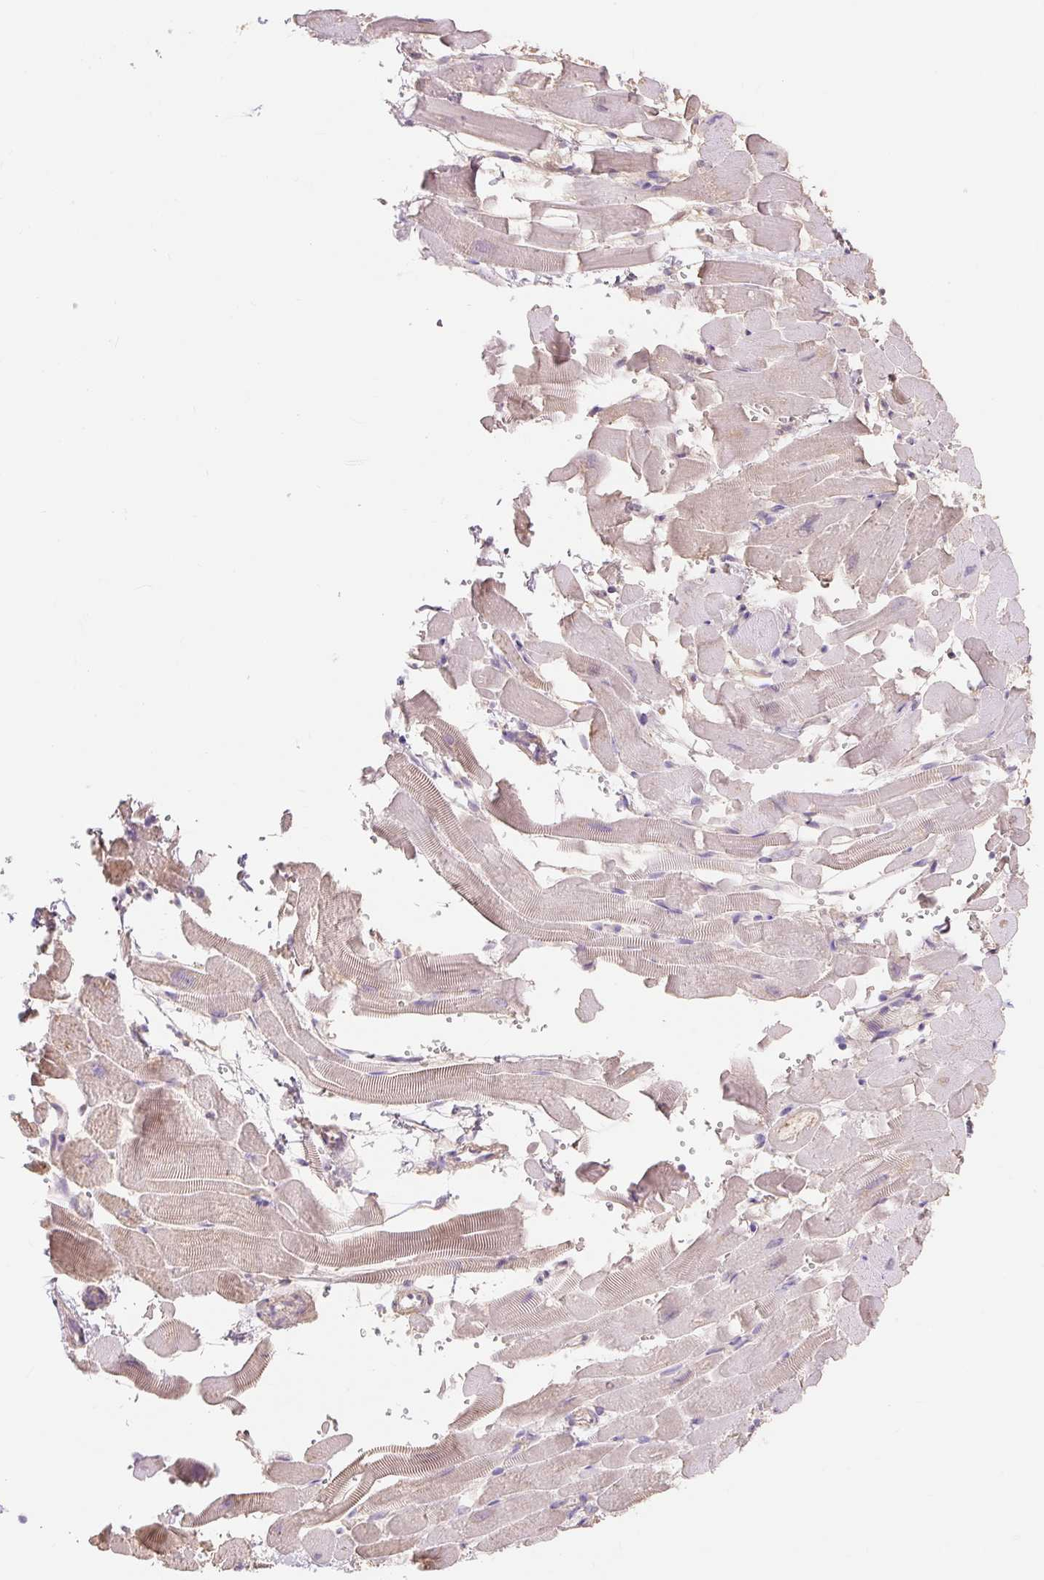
{"staining": {"intensity": "weak", "quantity": ">75%", "location": "cytoplasmic/membranous"}, "tissue": "heart muscle", "cell_type": "Cardiomyocytes", "image_type": "normal", "snomed": [{"axis": "morphology", "description": "Normal tissue, NOS"}, {"axis": "topography", "description": "Heart"}], "caption": "The image exhibits staining of benign heart muscle, revealing weak cytoplasmic/membranous protein expression (brown color) within cardiomyocytes. The staining was performed using DAB, with brown indicating positive protein expression. Nuclei are stained blue with hematoxylin.", "gene": "DHX35", "patient": {"sex": "male", "age": 37}}